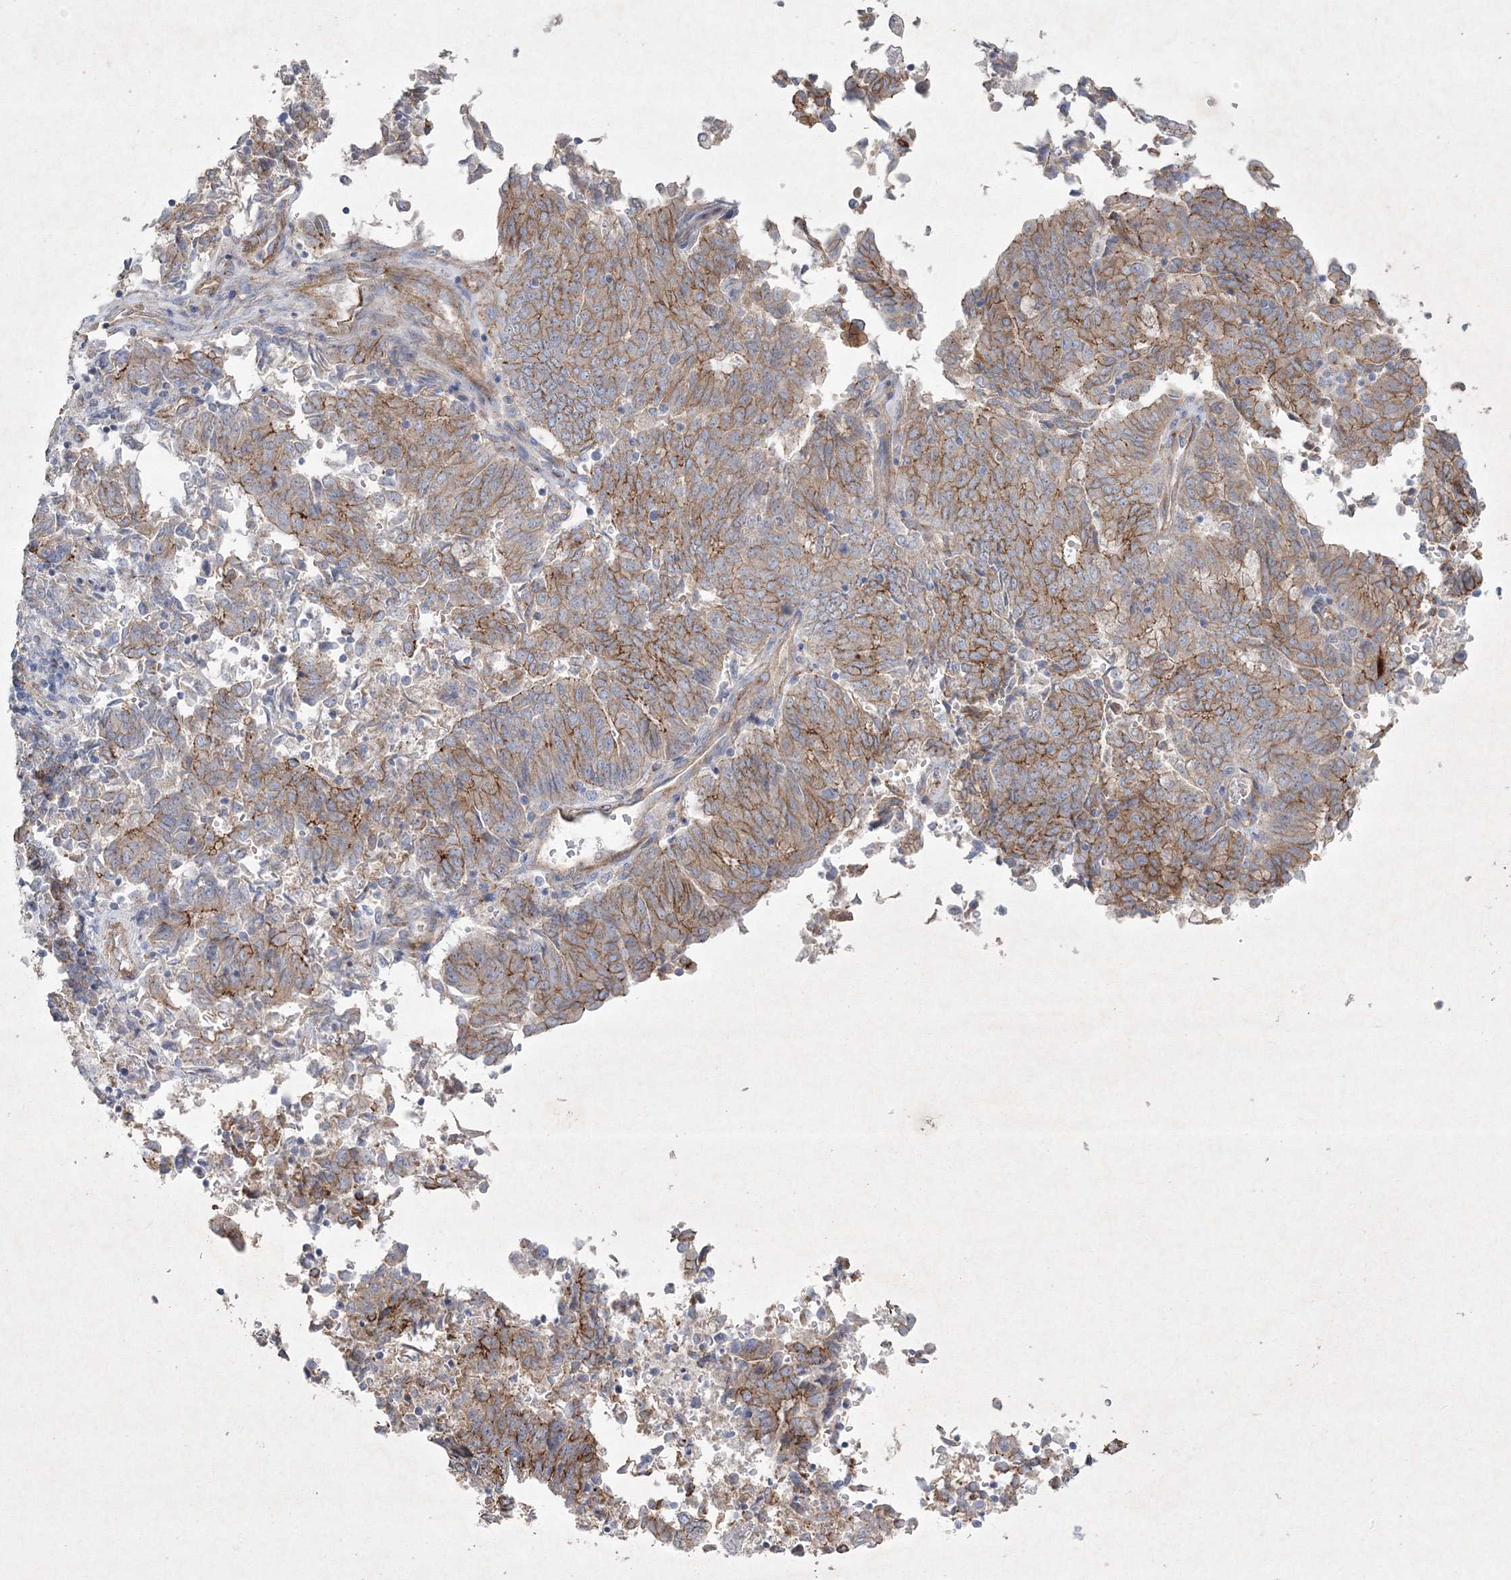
{"staining": {"intensity": "moderate", "quantity": ">75%", "location": "cytoplasmic/membranous"}, "tissue": "endometrial cancer", "cell_type": "Tumor cells", "image_type": "cancer", "snomed": [{"axis": "morphology", "description": "Adenocarcinoma, NOS"}, {"axis": "topography", "description": "Endometrium"}], "caption": "Endometrial adenocarcinoma stained with DAB immunohistochemistry (IHC) displays medium levels of moderate cytoplasmic/membranous expression in about >75% of tumor cells.", "gene": "NAA40", "patient": {"sex": "female", "age": 80}}